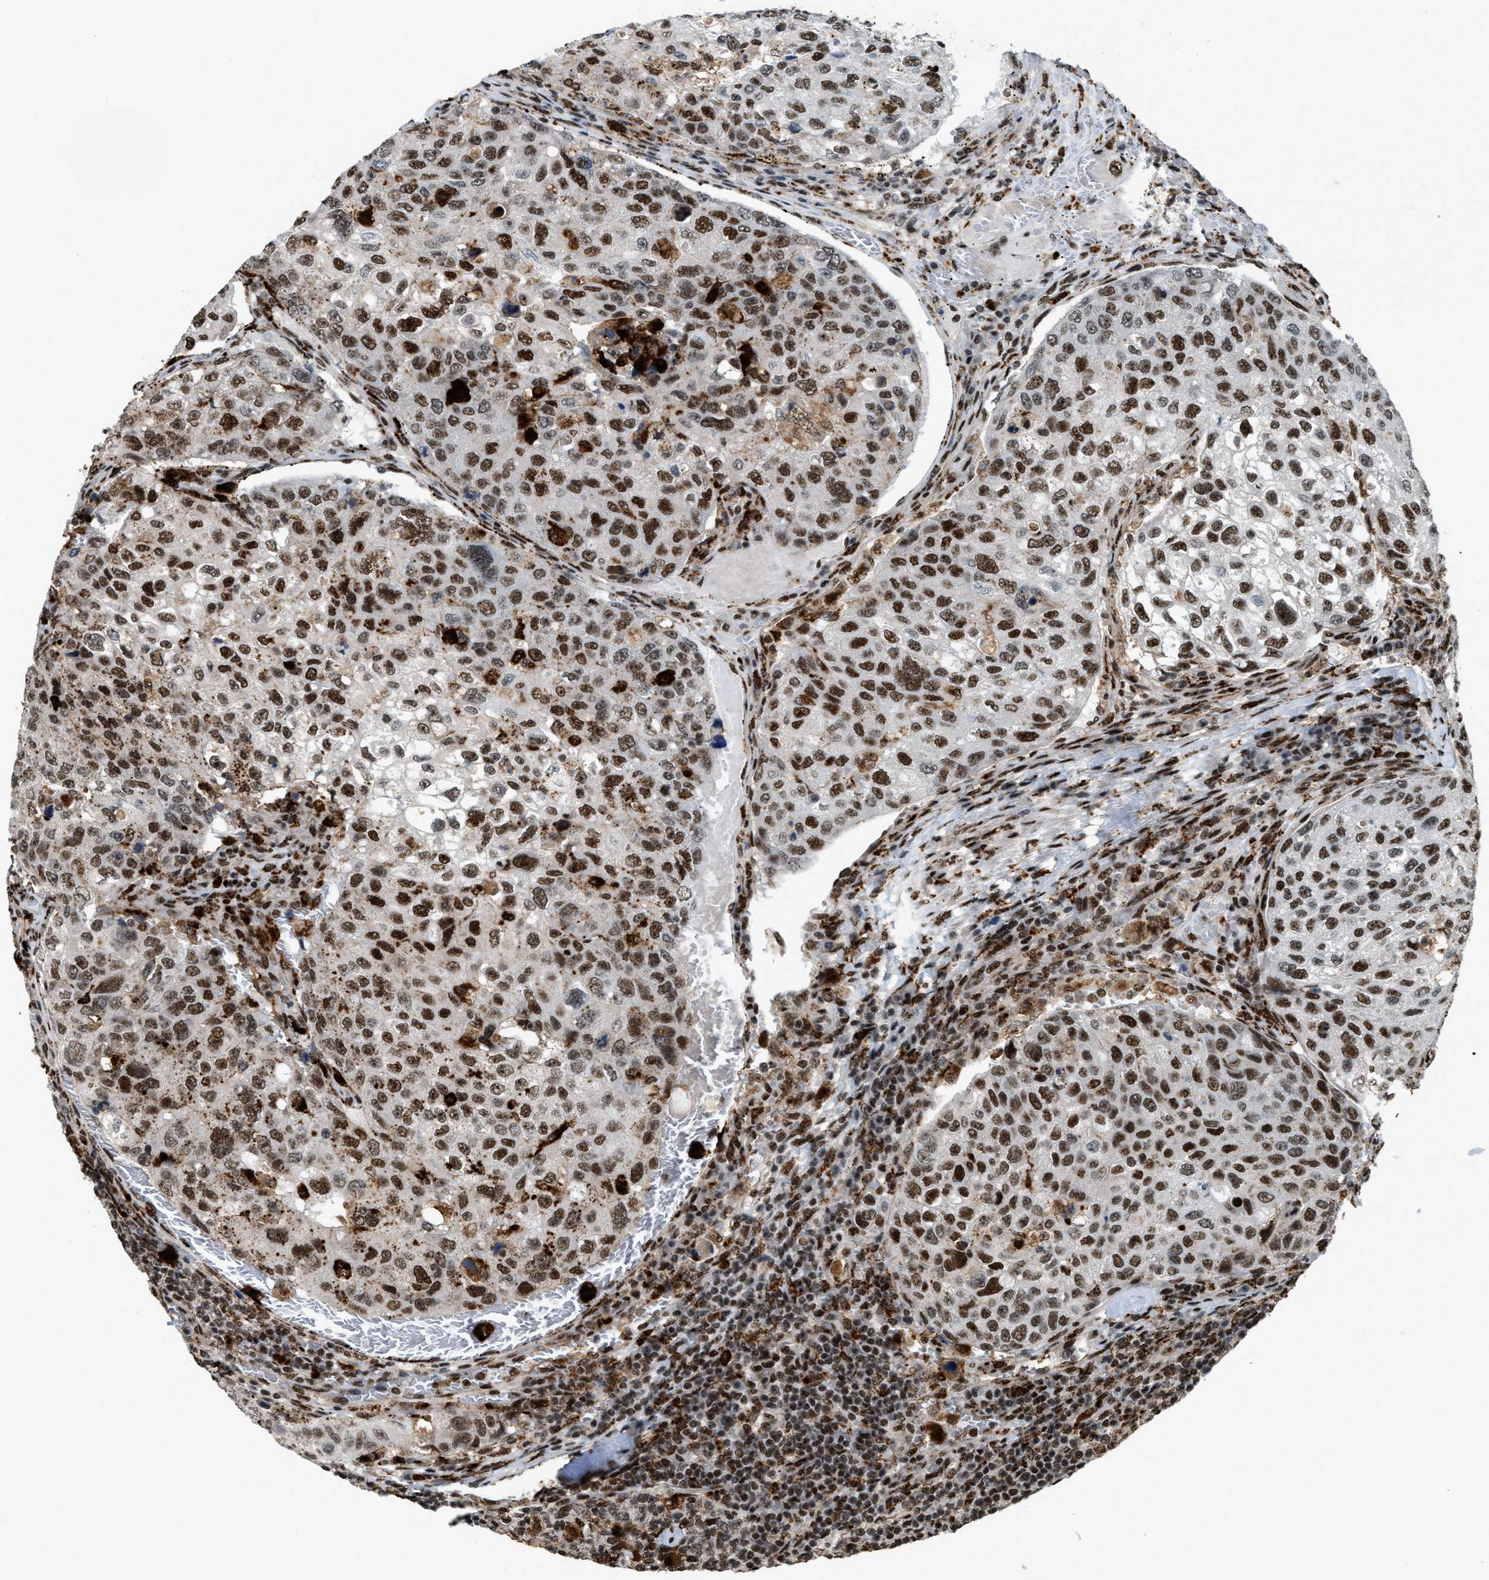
{"staining": {"intensity": "strong", "quantity": ">75%", "location": "nuclear"}, "tissue": "urothelial cancer", "cell_type": "Tumor cells", "image_type": "cancer", "snomed": [{"axis": "morphology", "description": "Urothelial carcinoma, High grade"}, {"axis": "topography", "description": "Lymph node"}, {"axis": "topography", "description": "Urinary bladder"}], "caption": "Immunohistochemical staining of urothelial cancer displays high levels of strong nuclear protein expression in about >75% of tumor cells. The staining was performed using DAB, with brown indicating positive protein expression. Nuclei are stained blue with hematoxylin.", "gene": "NUMA1", "patient": {"sex": "male", "age": 51}}